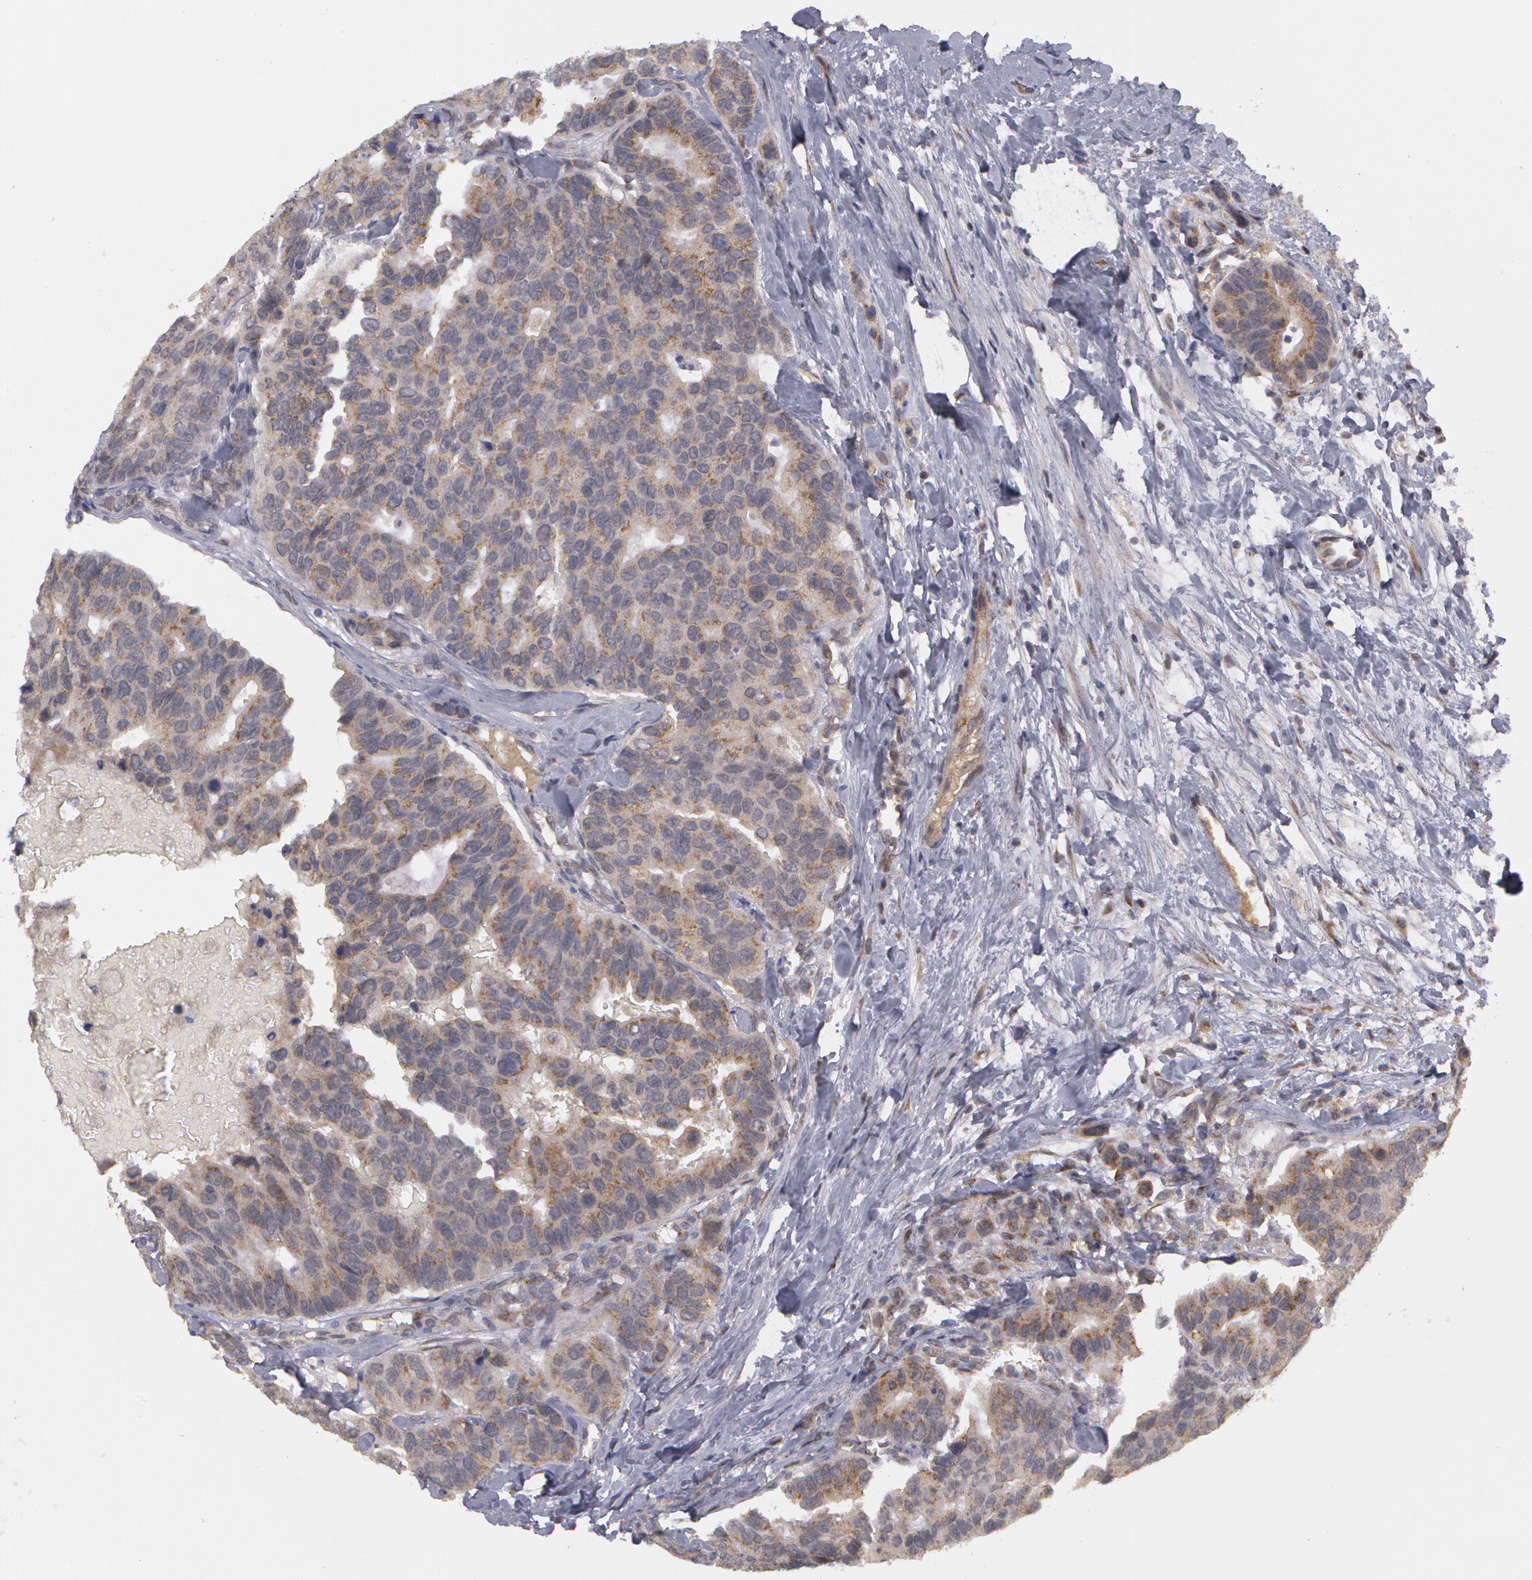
{"staining": {"intensity": "negative", "quantity": "none", "location": "none"}, "tissue": "breast cancer", "cell_type": "Tumor cells", "image_type": "cancer", "snomed": [{"axis": "morphology", "description": "Duct carcinoma"}, {"axis": "topography", "description": "Breast"}], "caption": "Image shows no protein positivity in tumor cells of breast invasive ductal carcinoma tissue.", "gene": "STX5", "patient": {"sex": "female", "age": 69}}